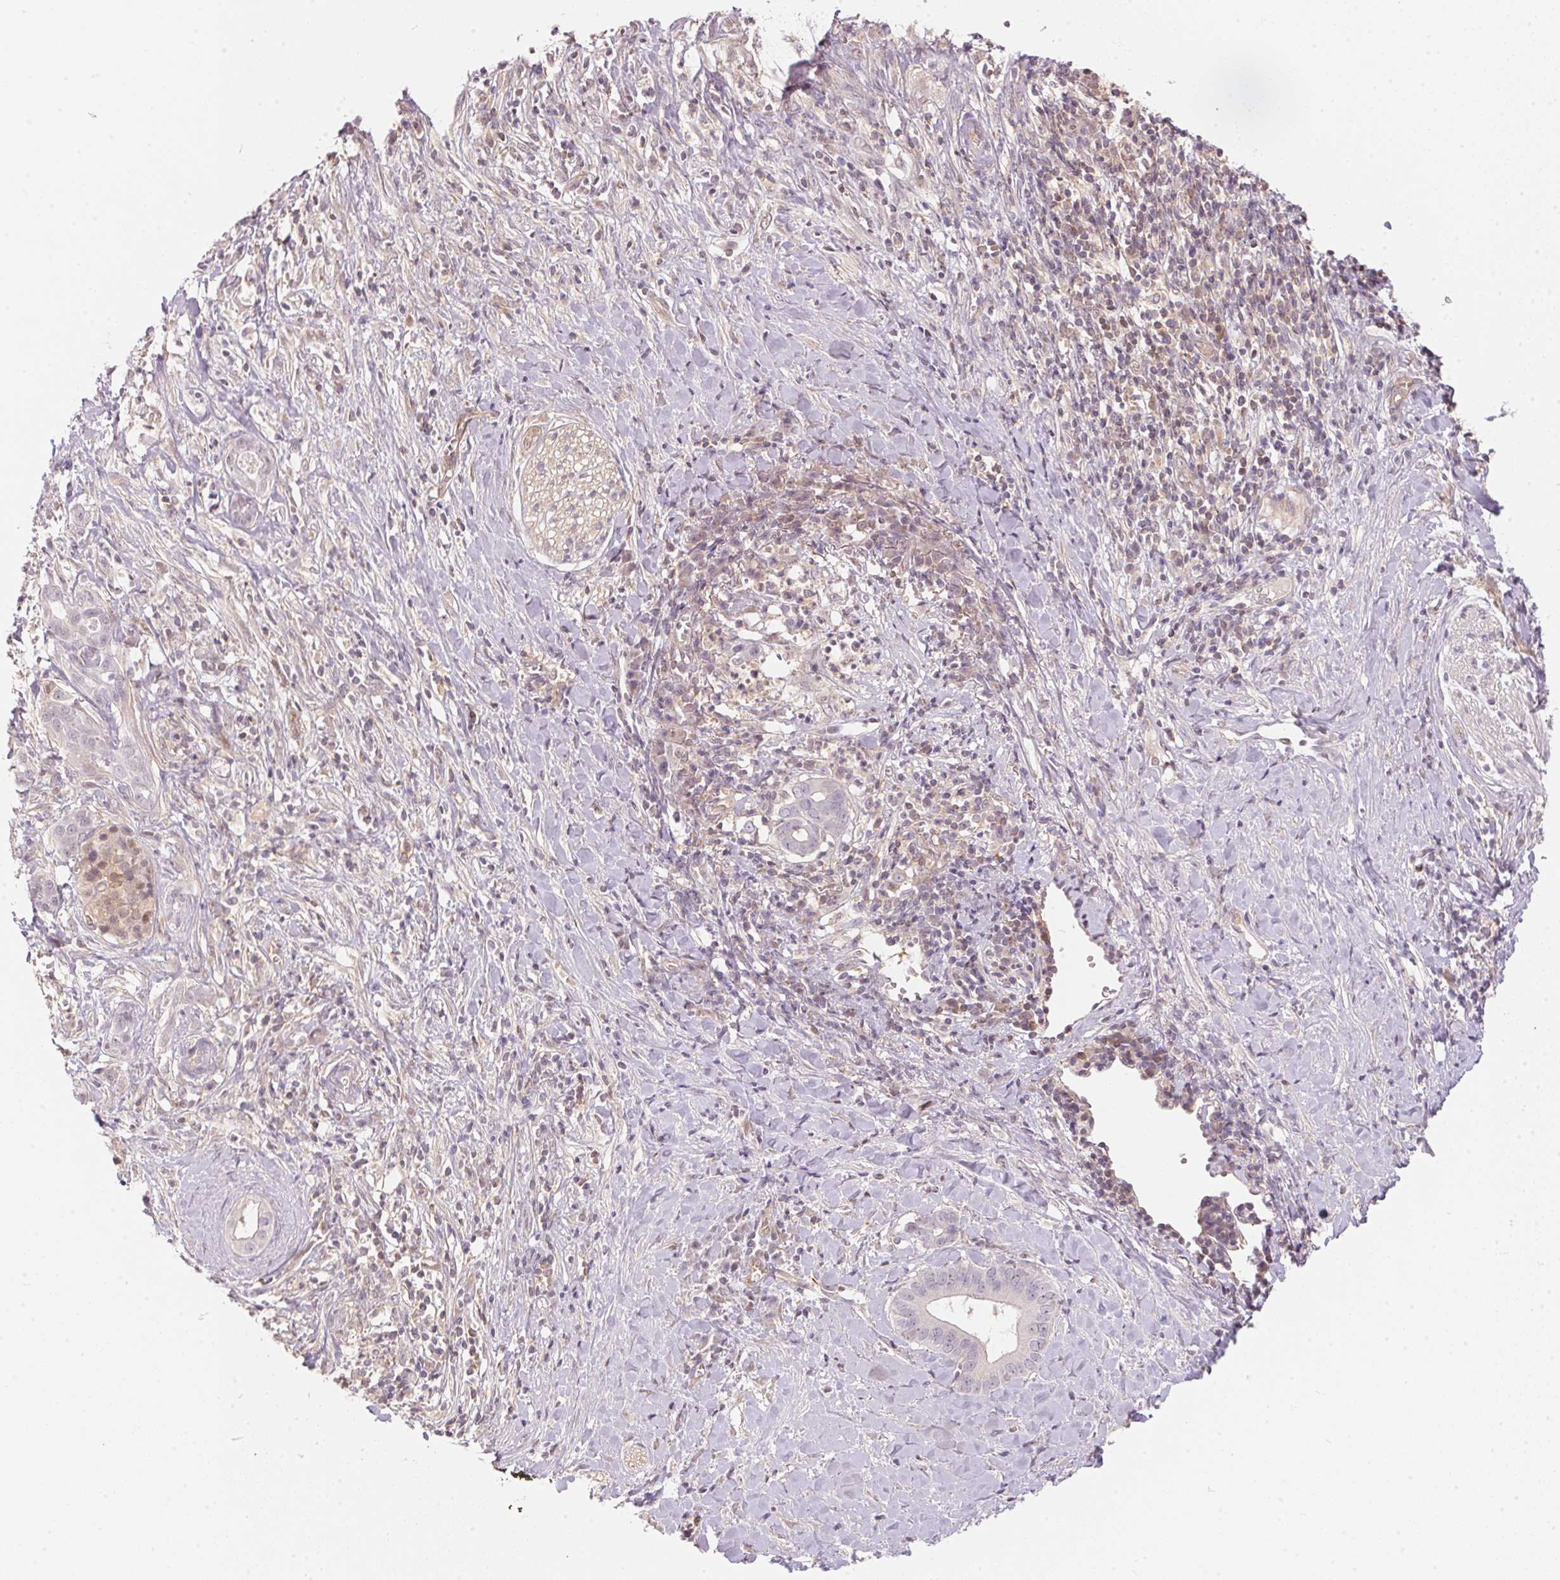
{"staining": {"intensity": "negative", "quantity": "none", "location": "none"}, "tissue": "pancreatic cancer", "cell_type": "Tumor cells", "image_type": "cancer", "snomed": [{"axis": "morphology", "description": "Adenocarcinoma, NOS"}, {"axis": "topography", "description": "Pancreas"}], "caption": "This histopathology image is of pancreatic adenocarcinoma stained with immunohistochemistry (IHC) to label a protein in brown with the nuclei are counter-stained blue. There is no expression in tumor cells.", "gene": "BLMH", "patient": {"sex": "male", "age": 61}}